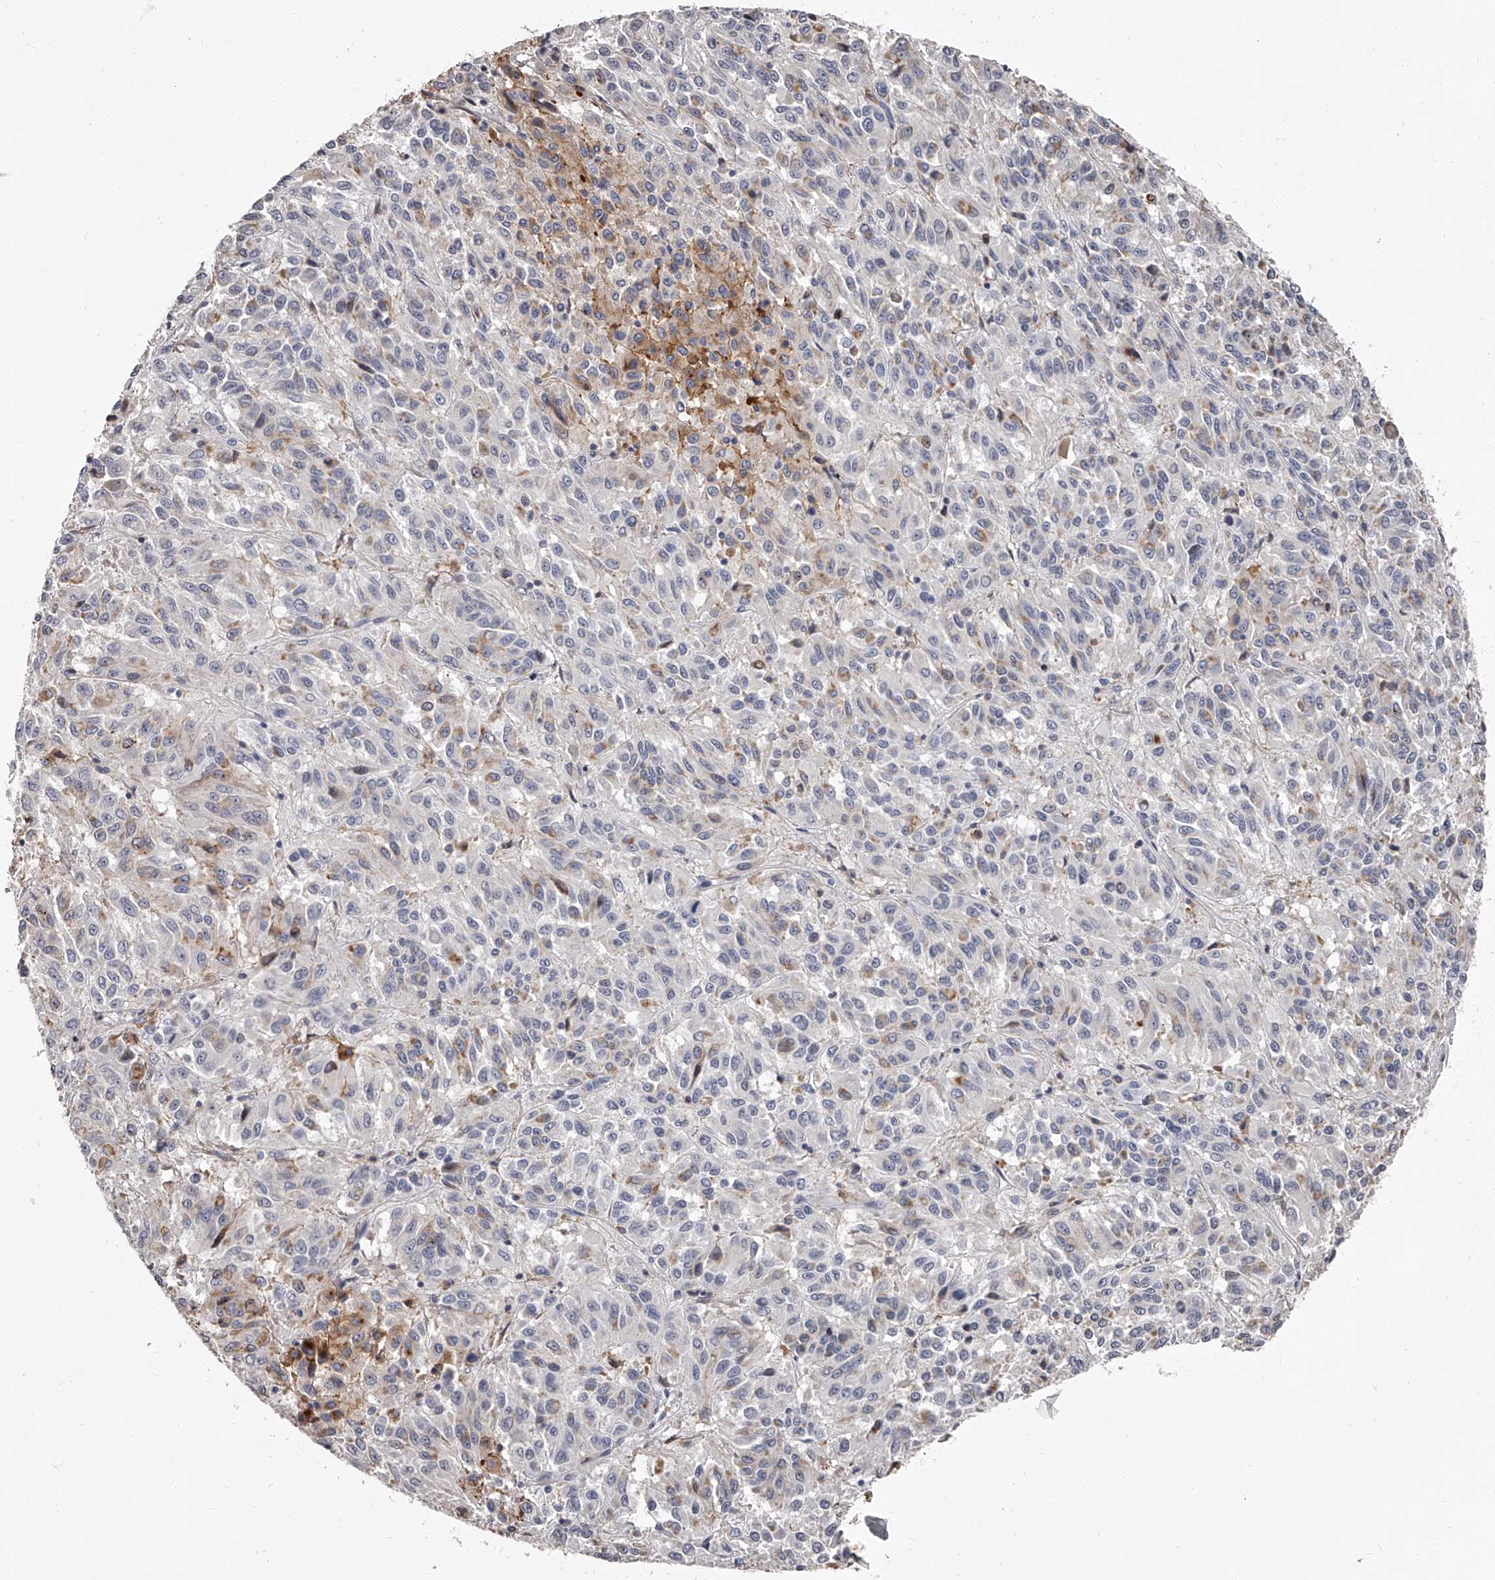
{"staining": {"intensity": "negative", "quantity": "none", "location": "none"}, "tissue": "melanoma", "cell_type": "Tumor cells", "image_type": "cancer", "snomed": [{"axis": "morphology", "description": "Malignant melanoma, Metastatic site"}, {"axis": "topography", "description": "Lung"}], "caption": "Immunohistochemistry photomicrograph of melanoma stained for a protein (brown), which demonstrates no expression in tumor cells. (Brightfield microscopy of DAB (3,3'-diaminobenzidine) immunohistochemistry at high magnification).", "gene": "PACSIN1", "patient": {"sex": "male", "age": 64}}